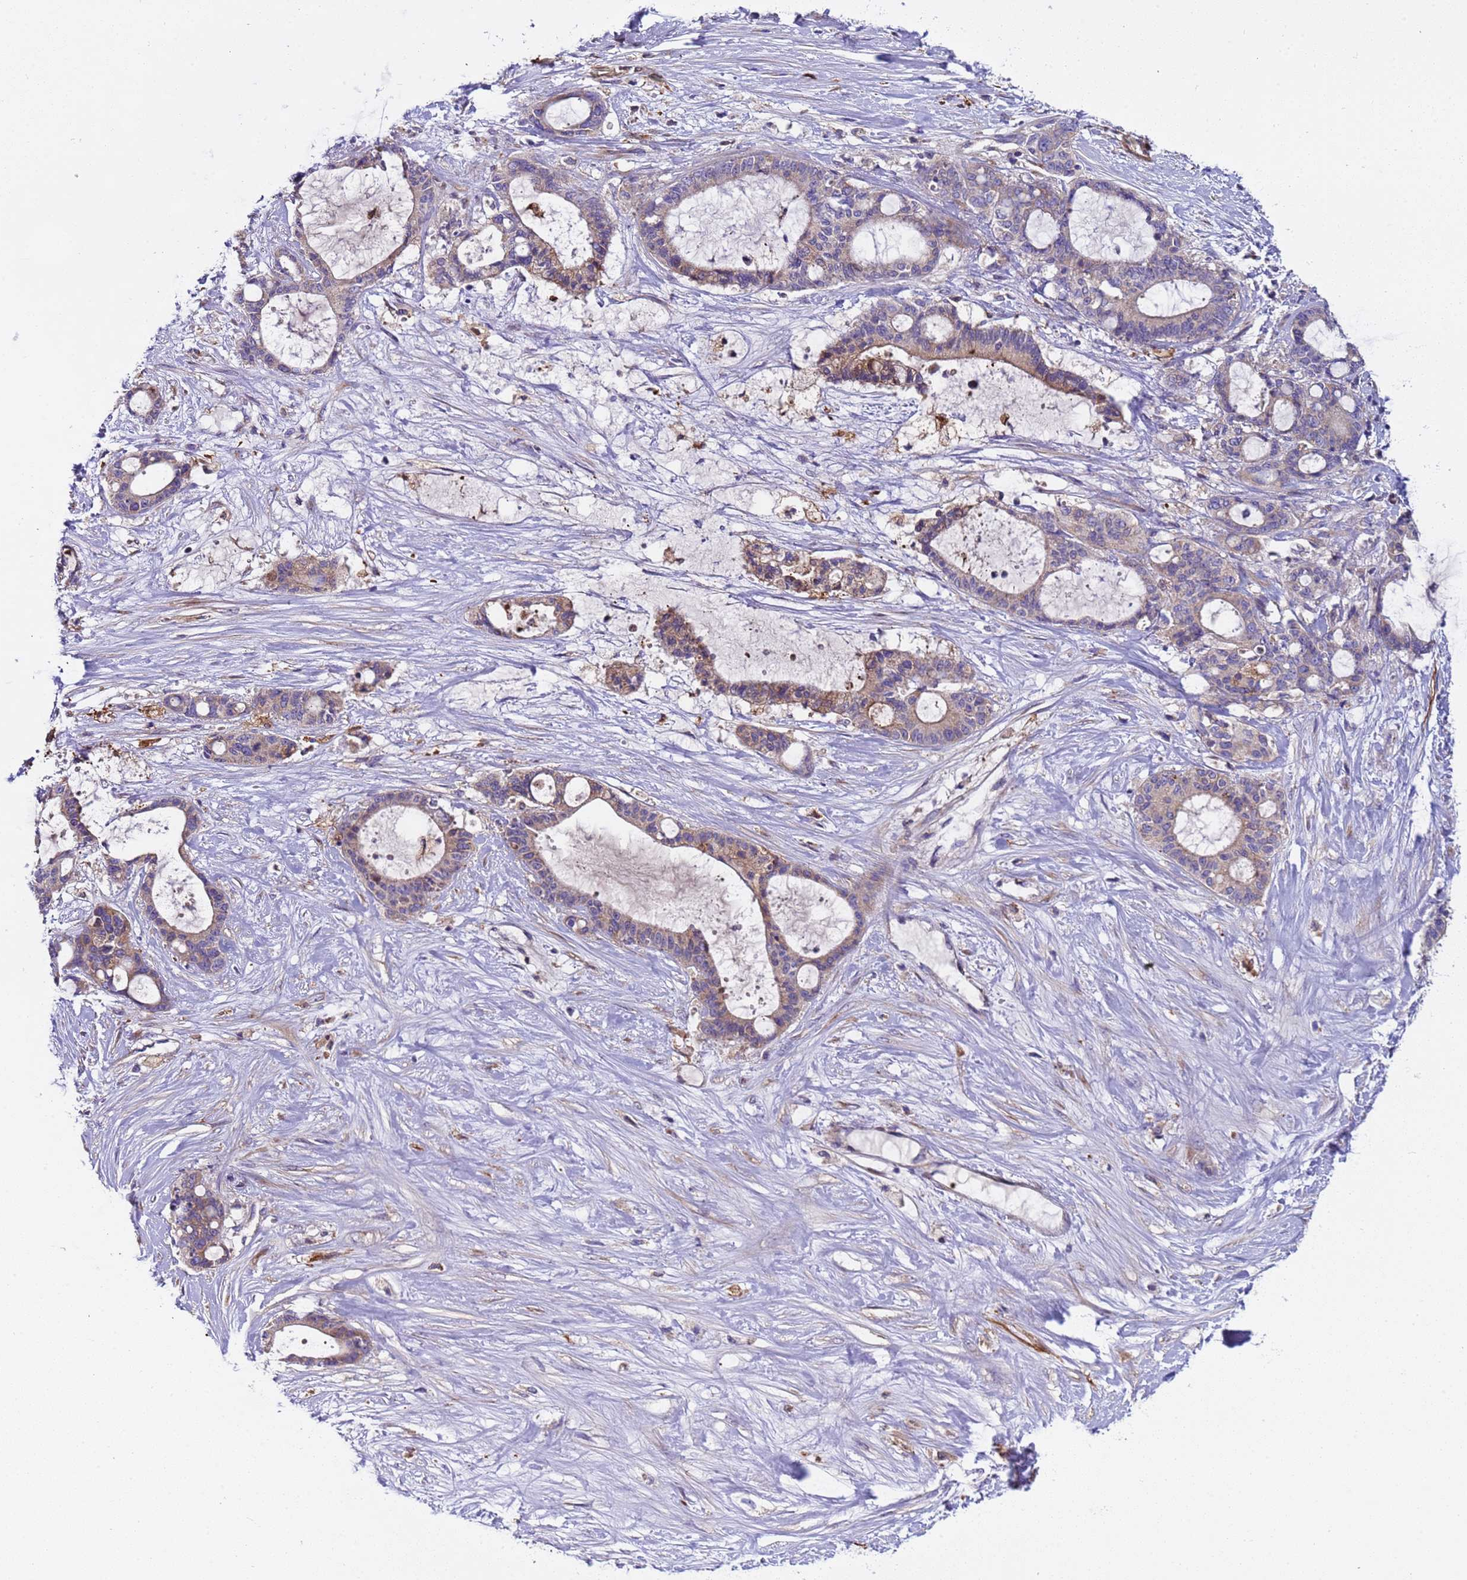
{"staining": {"intensity": "moderate", "quantity": "<25%", "location": "cytoplasmic/membranous"}, "tissue": "liver cancer", "cell_type": "Tumor cells", "image_type": "cancer", "snomed": [{"axis": "morphology", "description": "Normal tissue, NOS"}, {"axis": "morphology", "description": "Cholangiocarcinoma"}, {"axis": "topography", "description": "Liver"}, {"axis": "topography", "description": "Peripheral nerve tissue"}], "caption": "Immunohistochemical staining of liver cancer (cholangiocarcinoma) shows low levels of moderate cytoplasmic/membranous protein staining in approximately <25% of tumor cells.", "gene": "PAQR7", "patient": {"sex": "female", "age": 73}}